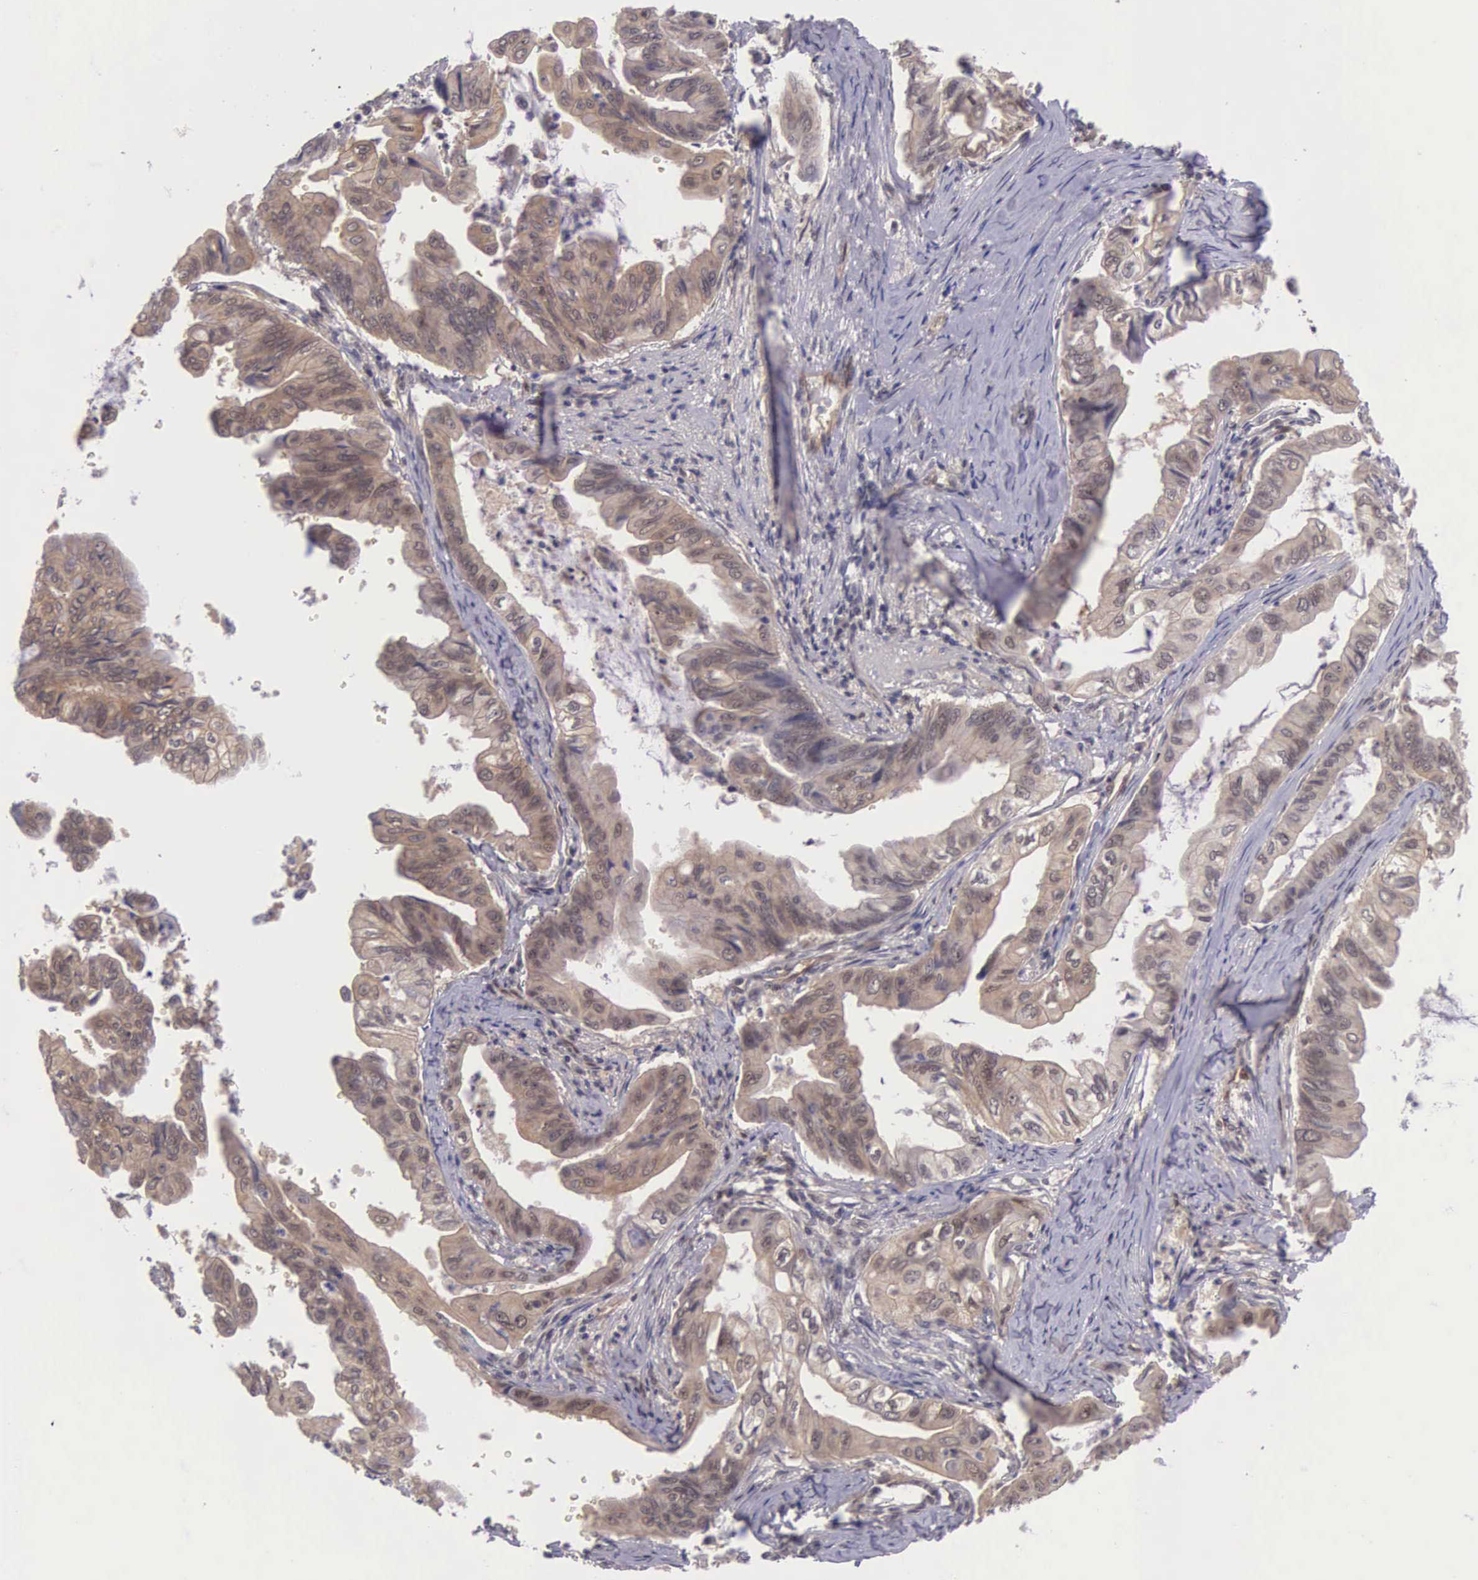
{"staining": {"intensity": "moderate", "quantity": ">75%", "location": "cytoplasmic/membranous"}, "tissue": "stomach cancer", "cell_type": "Tumor cells", "image_type": "cancer", "snomed": [{"axis": "morphology", "description": "Adenocarcinoma, NOS"}, {"axis": "topography", "description": "Stomach, upper"}], "caption": "High-magnification brightfield microscopy of adenocarcinoma (stomach) stained with DAB (3,3'-diaminobenzidine) (brown) and counterstained with hematoxylin (blue). tumor cells exhibit moderate cytoplasmic/membranous positivity is identified in approximately>75% of cells. (IHC, brightfield microscopy, high magnification).", "gene": "VASH1", "patient": {"sex": "male", "age": 80}}